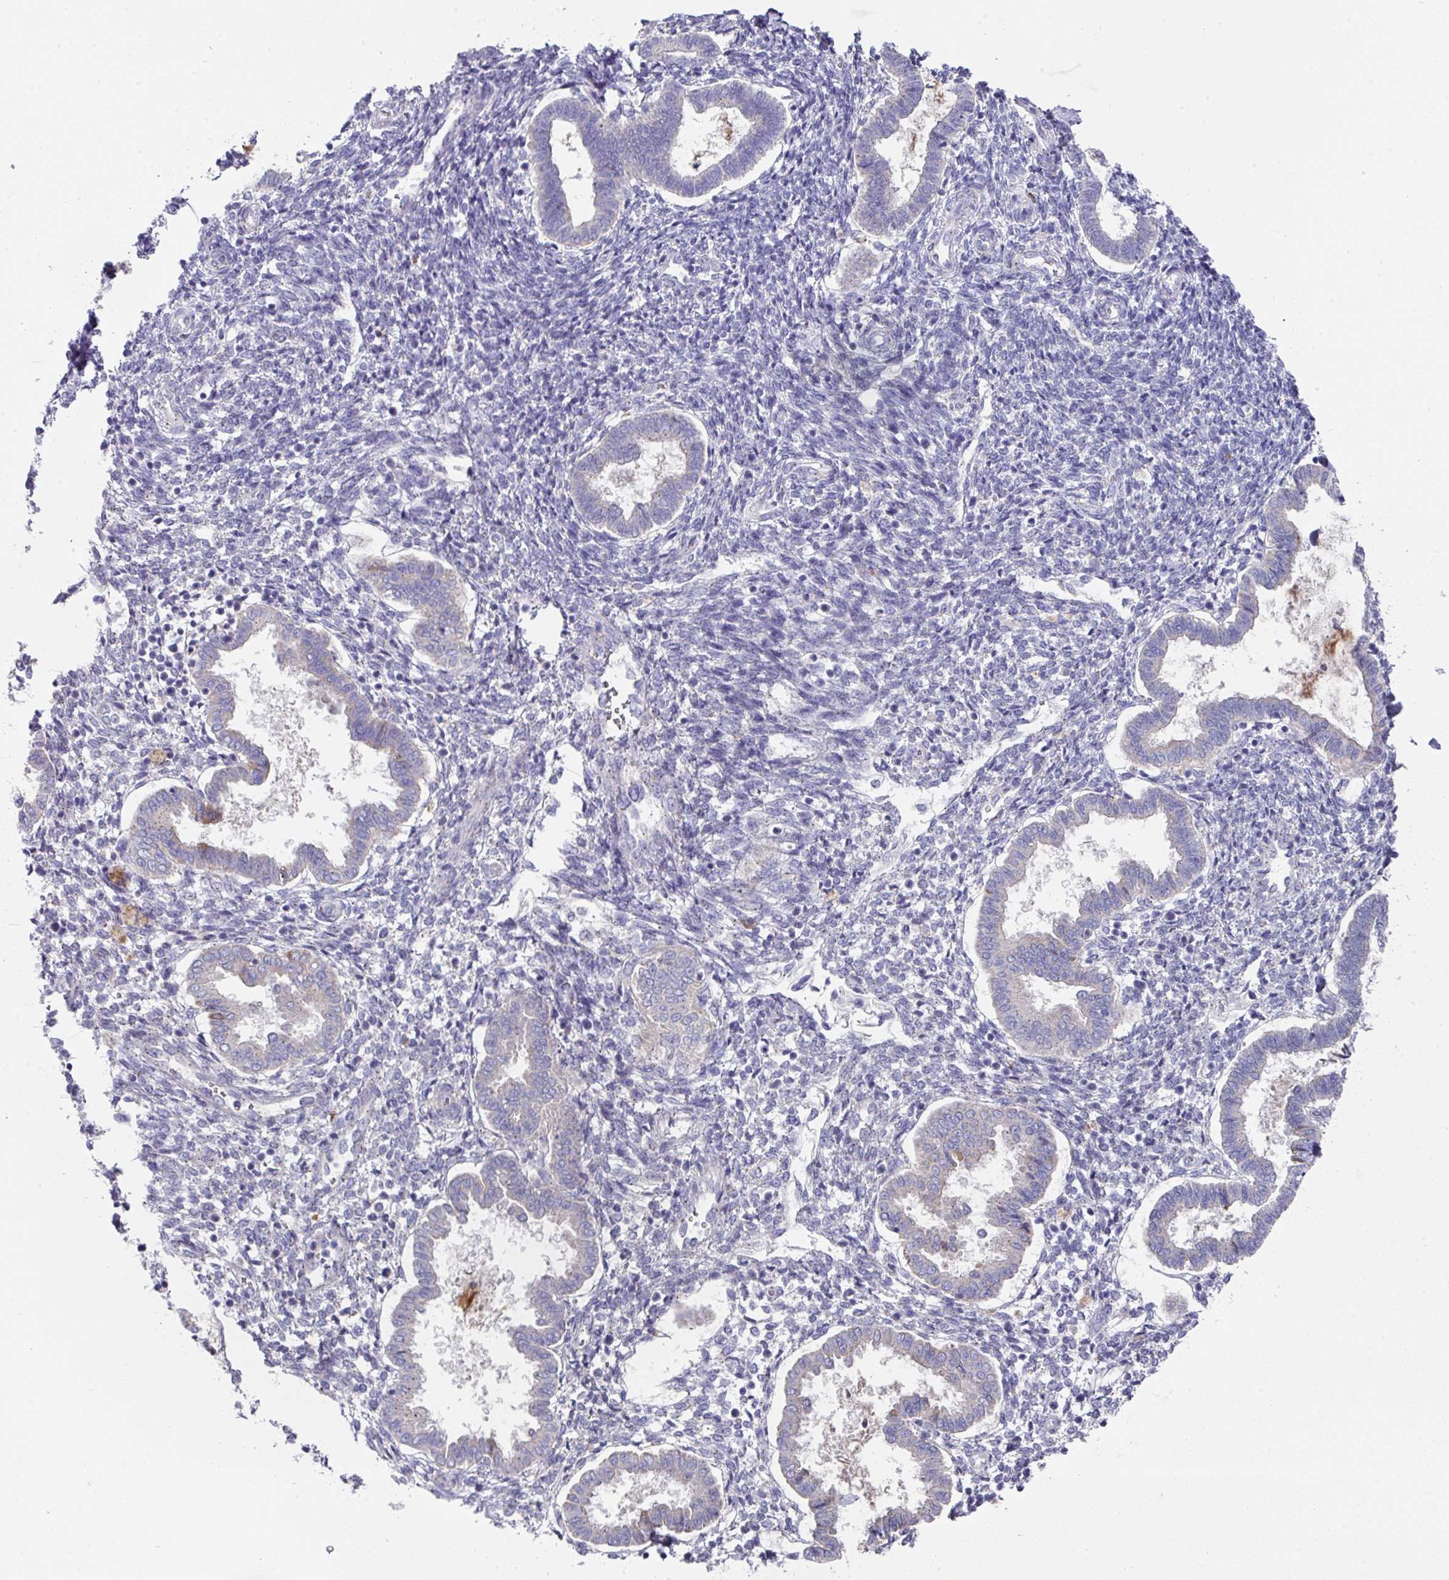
{"staining": {"intensity": "negative", "quantity": "none", "location": "none"}, "tissue": "endometrium", "cell_type": "Cells in endometrial stroma", "image_type": "normal", "snomed": [{"axis": "morphology", "description": "Normal tissue, NOS"}, {"axis": "topography", "description": "Endometrium"}], "caption": "Immunohistochemistry histopathology image of normal endometrium: human endometrium stained with DAB exhibits no significant protein positivity in cells in endometrial stroma.", "gene": "IL4R", "patient": {"sex": "female", "age": 24}}